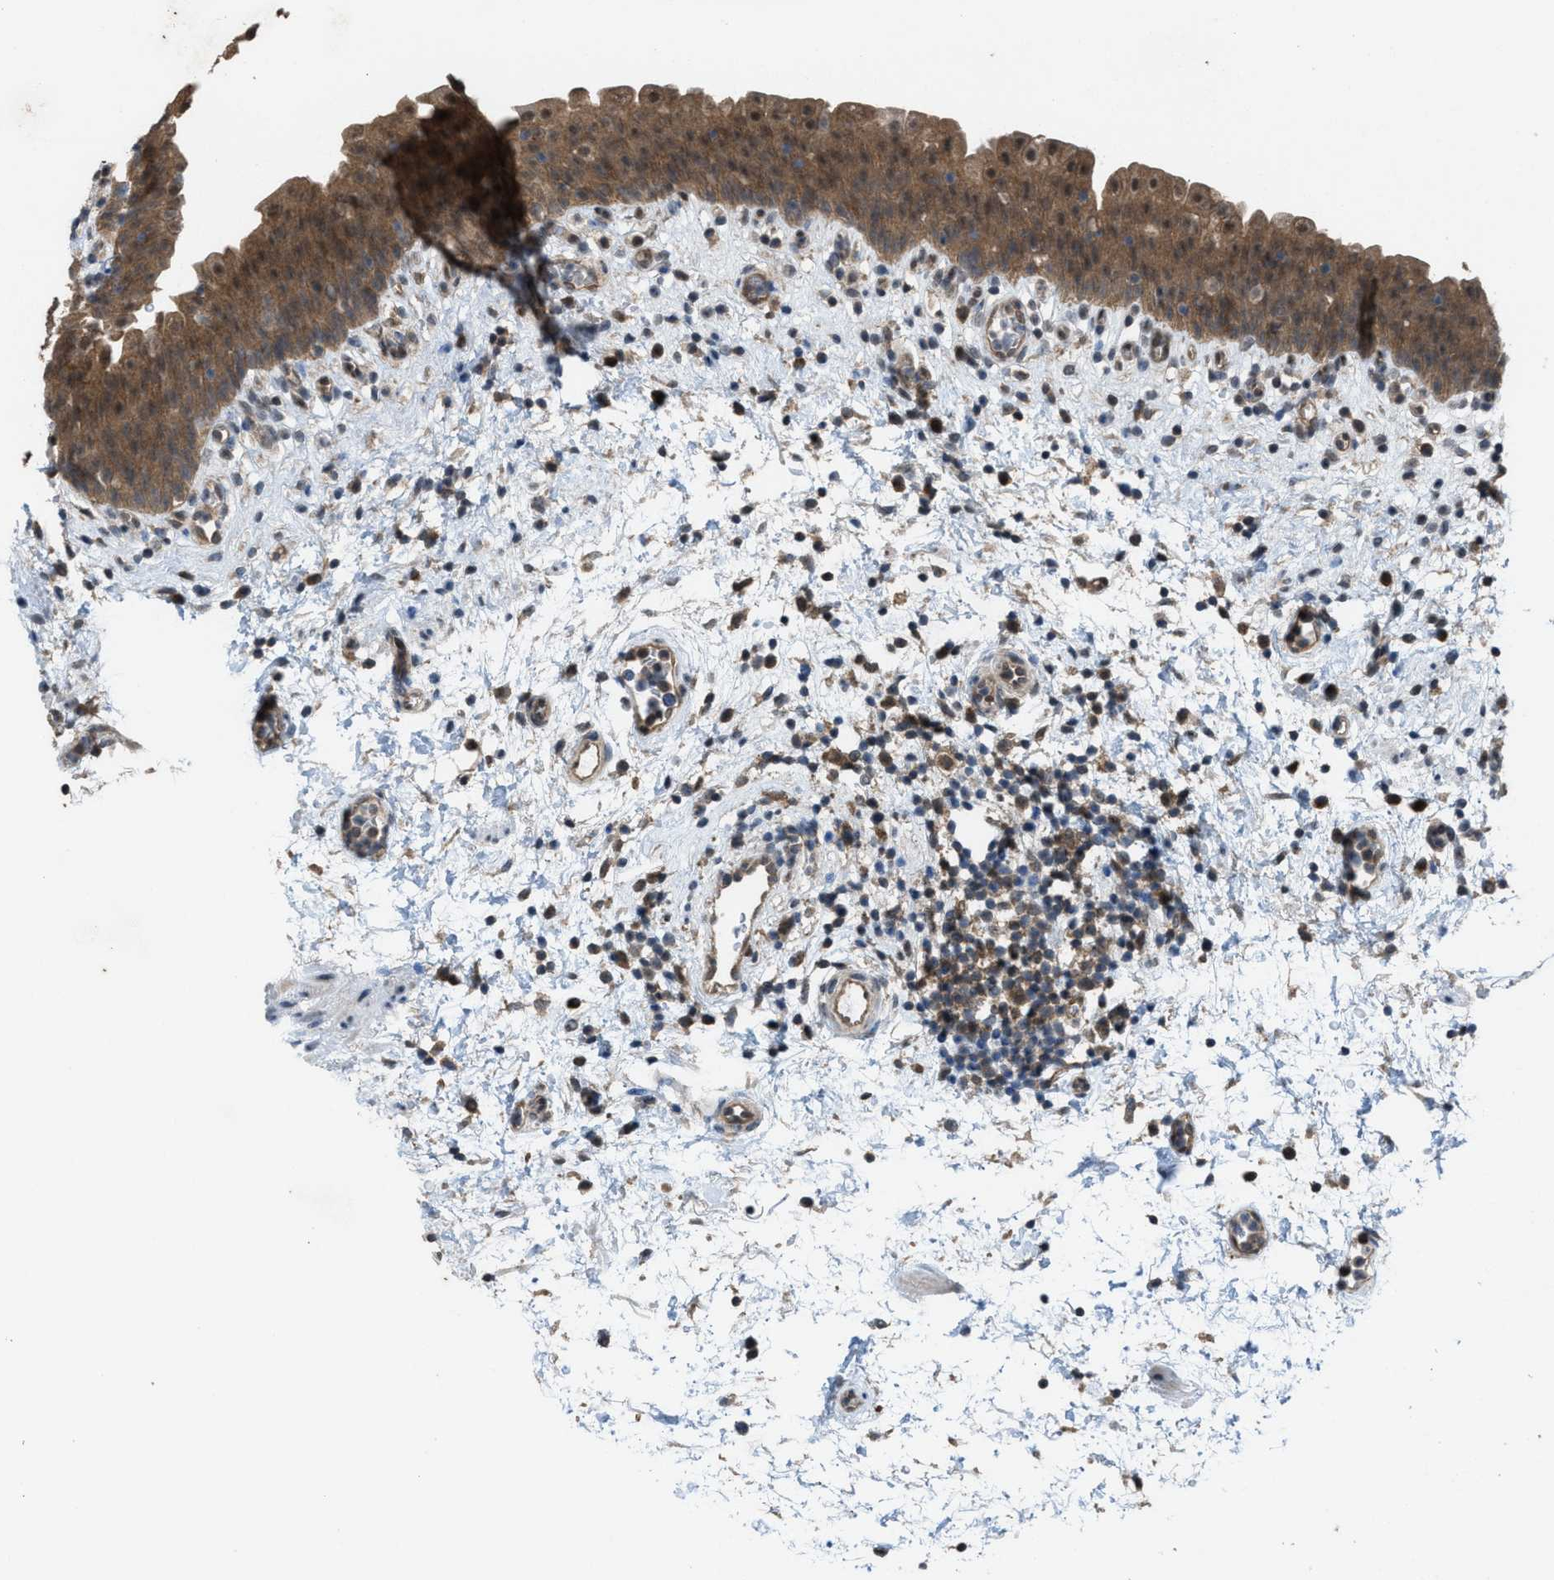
{"staining": {"intensity": "moderate", "quantity": ">75%", "location": "cytoplasmic/membranous"}, "tissue": "urinary bladder", "cell_type": "Urothelial cells", "image_type": "normal", "snomed": [{"axis": "morphology", "description": "Normal tissue, NOS"}, {"axis": "topography", "description": "Urinary bladder"}], "caption": "Normal urinary bladder exhibits moderate cytoplasmic/membranous expression in about >75% of urothelial cells (Stains: DAB (3,3'-diaminobenzidine) in brown, nuclei in blue, Microscopy: brightfield microscopy at high magnification)..", "gene": "PLAA", "patient": {"sex": "male", "age": 37}}